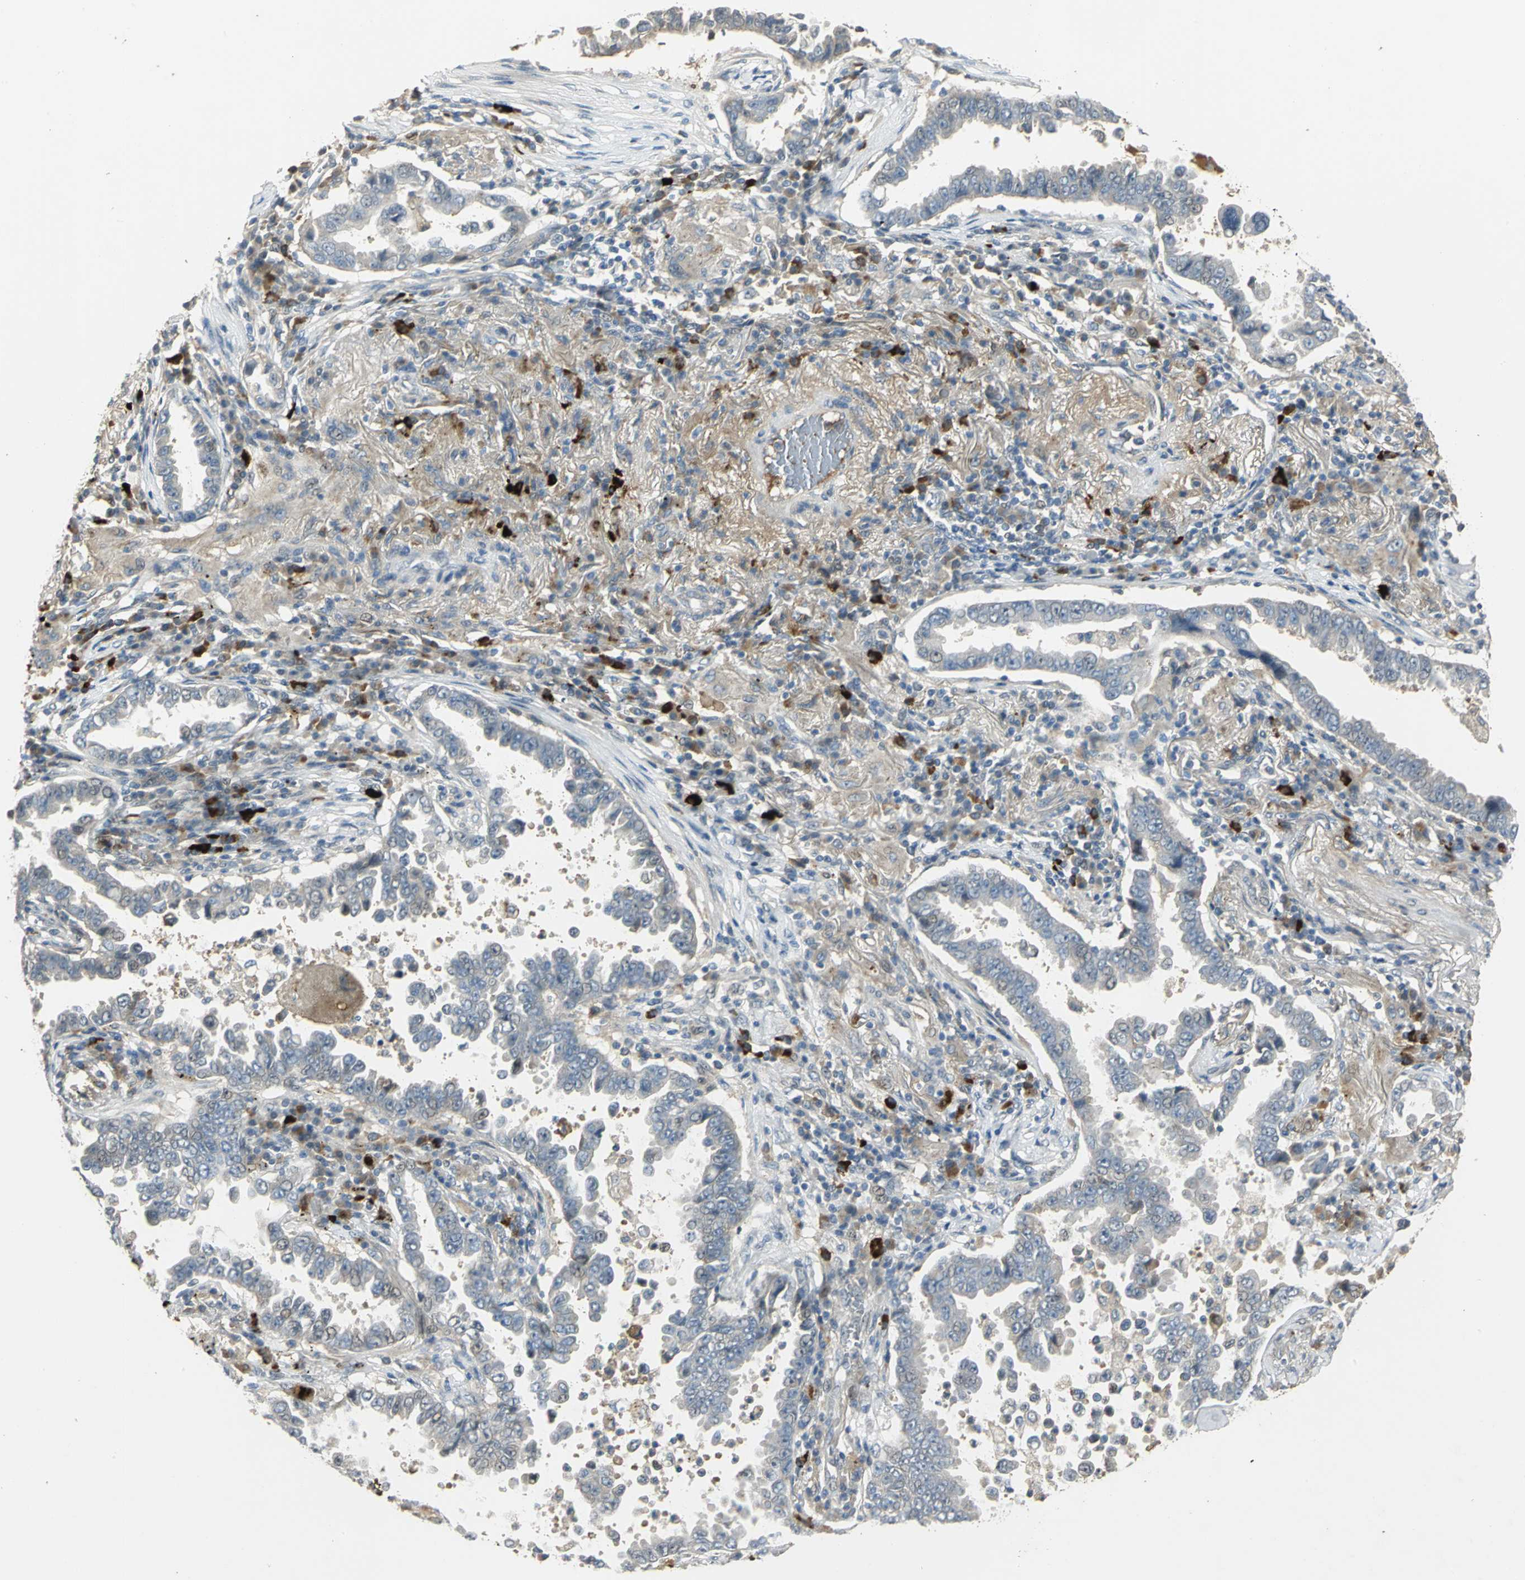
{"staining": {"intensity": "negative", "quantity": "none", "location": "none"}, "tissue": "lung cancer", "cell_type": "Tumor cells", "image_type": "cancer", "snomed": [{"axis": "morphology", "description": "Normal tissue, NOS"}, {"axis": "morphology", "description": "Inflammation, NOS"}, {"axis": "morphology", "description": "Adenocarcinoma, NOS"}, {"axis": "topography", "description": "Lung"}], "caption": "High power microscopy photomicrograph of an immunohistochemistry histopathology image of lung cancer, revealing no significant staining in tumor cells.", "gene": "PROC", "patient": {"sex": "female", "age": 64}}